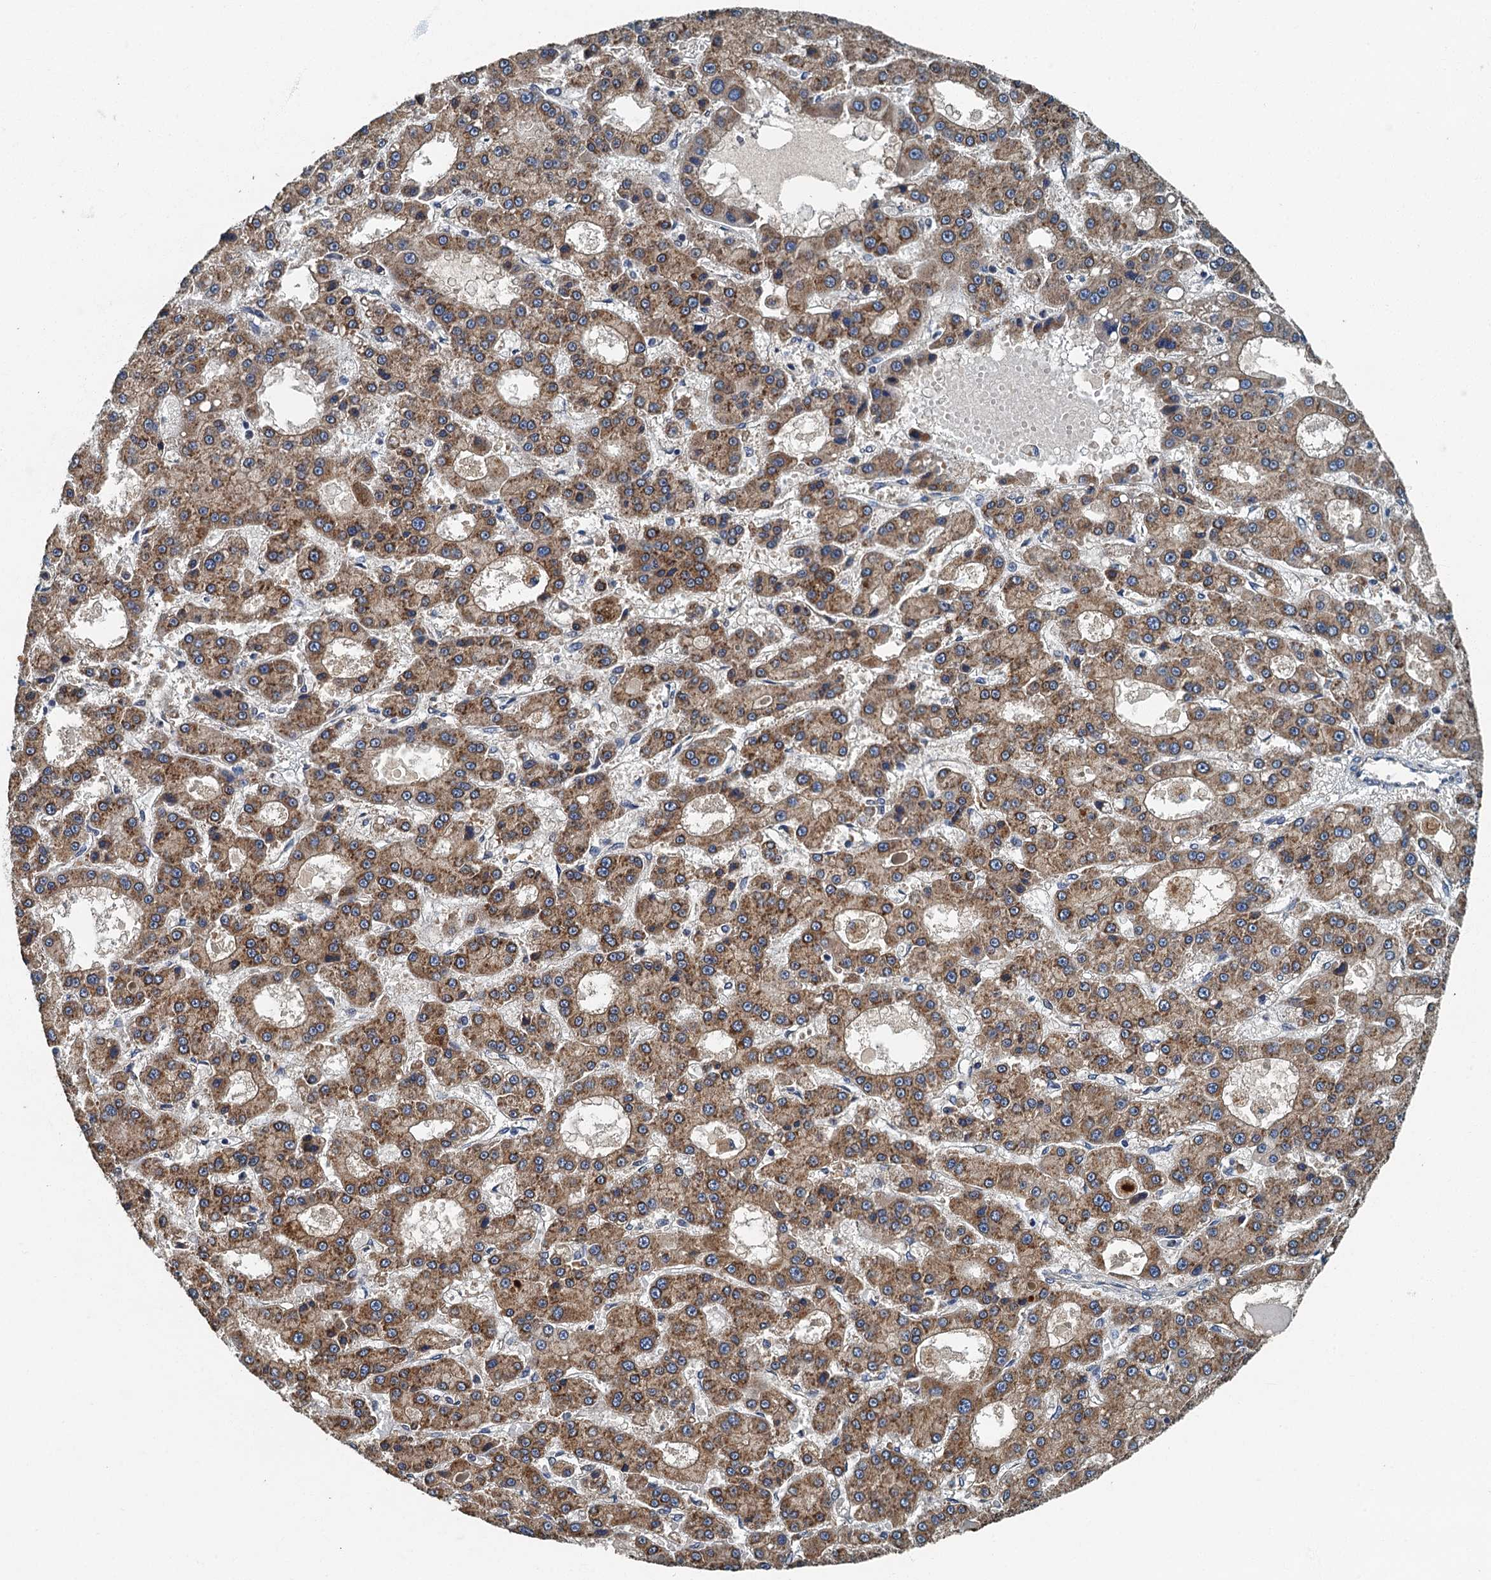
{"staining": {"intensity": "moderate", "quantity": ">75%", "location": "cytoplasmic/membranous"}, "tissue": "liver cancer", "cell_type": "Tumor cells", "image_type": "cancer", "snomed": [{"axis": "morphology", "description": "Carcinoma, Hepatocellular, NOS"}, {"axis": "topography", "description": "Liver"}], "caption": "A brown stain highlights moderate cytoplasmic/membranous positivity of a protein in hepatocellular carcinoma (liver) tumor cells.", "gene": "DDX49", "patient": {"sex": "male", "age": 70}}